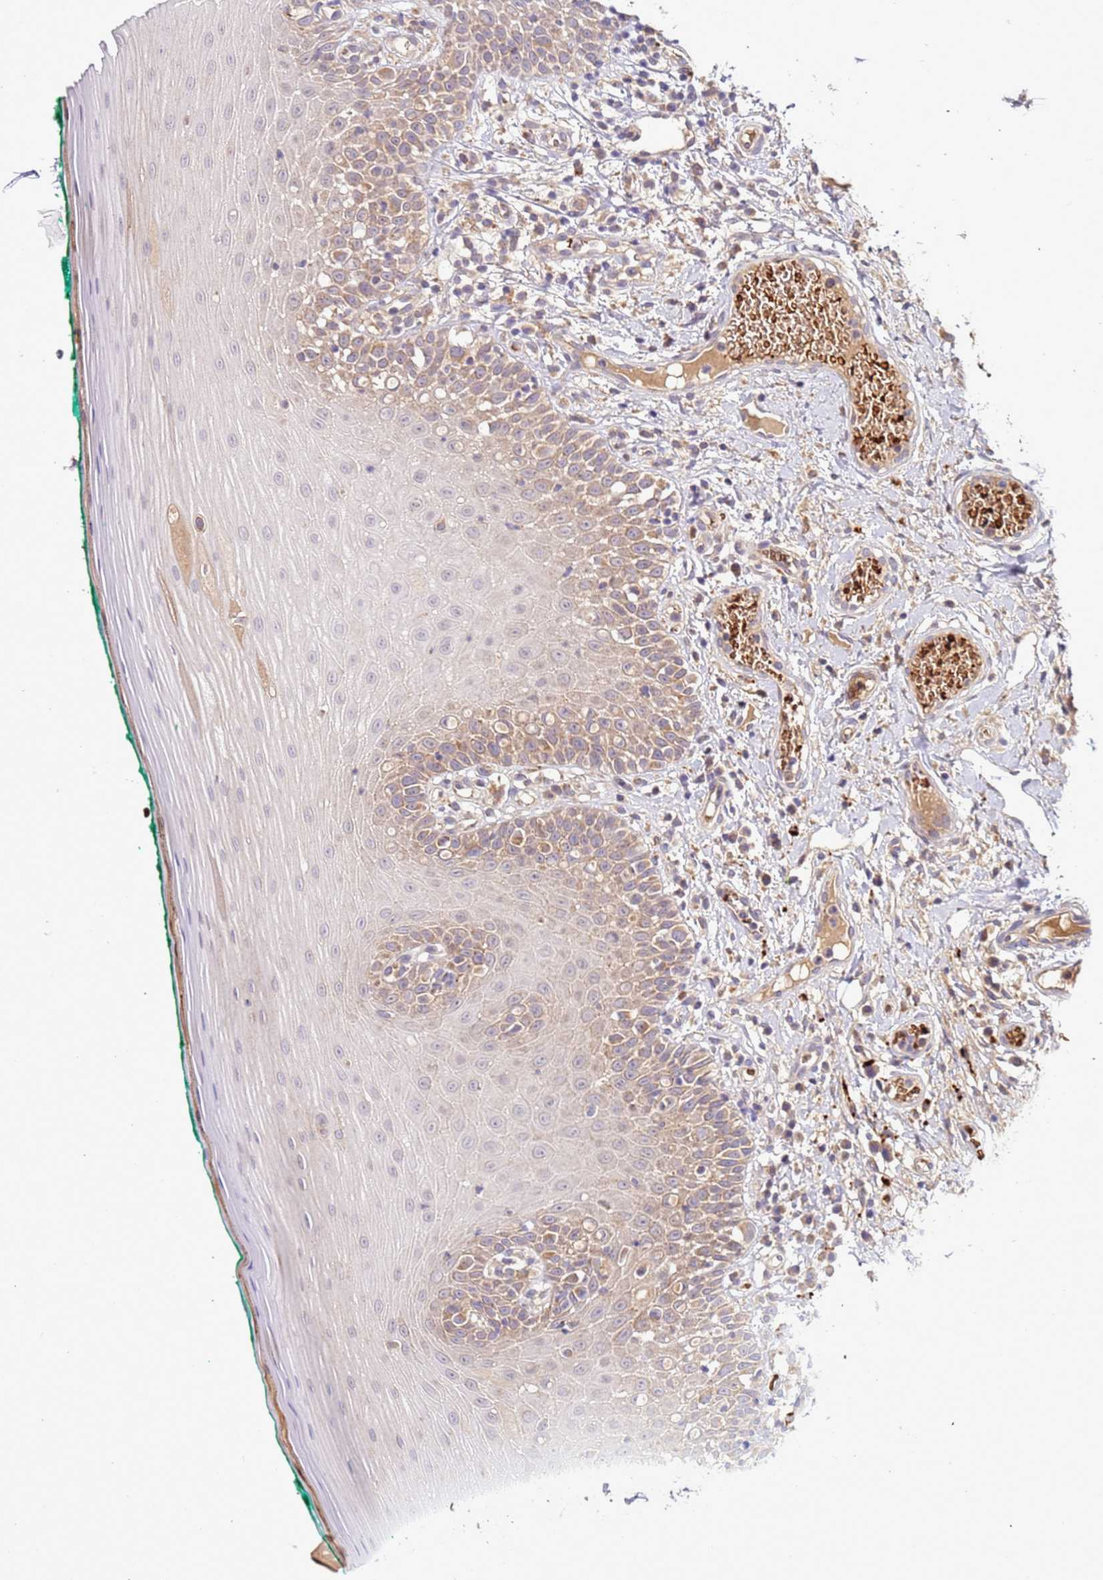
{"staining": {"intensity": "weak", "quantity": "25%-75%", "location": "cytoplasmic/membranous"}, "tissue": "oral mucosa", "cell_type": "Squamous epithelial cells", "image_type": "normal", "snomed": [{"axis": "morphology", "description": "Normal tissue, NOS"}, {"axis": "topography", "description": "Oral tissue"}], "caption": "DAB immunohistochemical staining of unremarkable oral mucosa displays weak cytoplasmic/membranous protein staining in approximately 25%-75% of squamous epithelial cells.", "gene": "VPS36", "patient": {"sex": "female", "age": 83}}